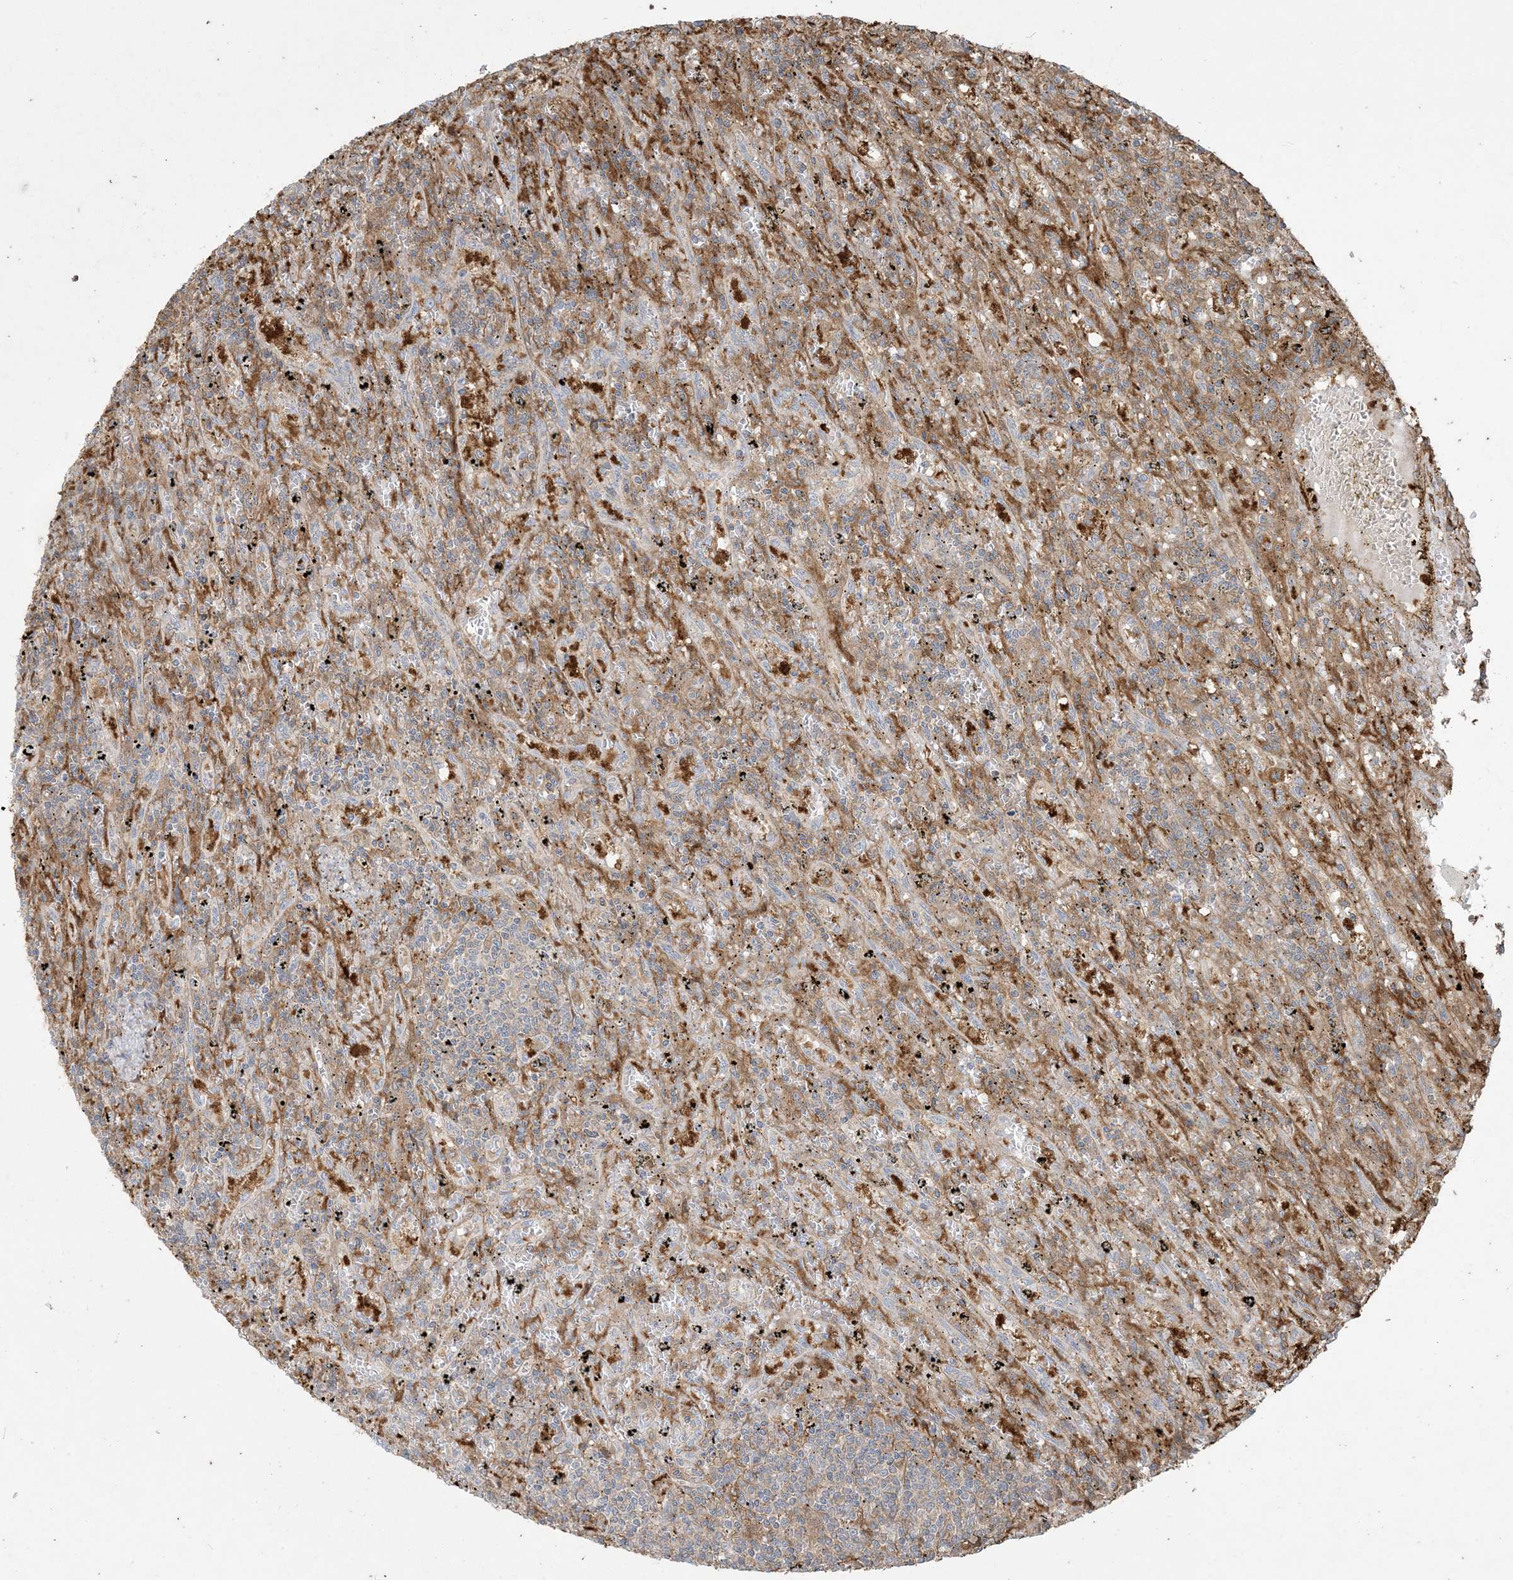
{"staining": {"intensity": "negative", "quantity": "none", "location": "none"}, "tissue": "lymphoma", "cell_type": "Tumor cells", "image_type": "cancer", "snomed": [{"axis": "morphology", "description": "Malignant lymphoma, non-Hodgkin's type, Low grade"}, {"axis": "topography", "description": "Spleen"}], "caption": "High magnification brightfield microscopy of low-grade malignant lymphoma, non-Hodgkin's type stained with DAB (3,3'-diaminobenzidine) (brown) and counterstained with hematoxylin (blue): tumor cells show no significant positivity.", "gene": "HNMT", "patient": {"sex": "male", "age": 76}}